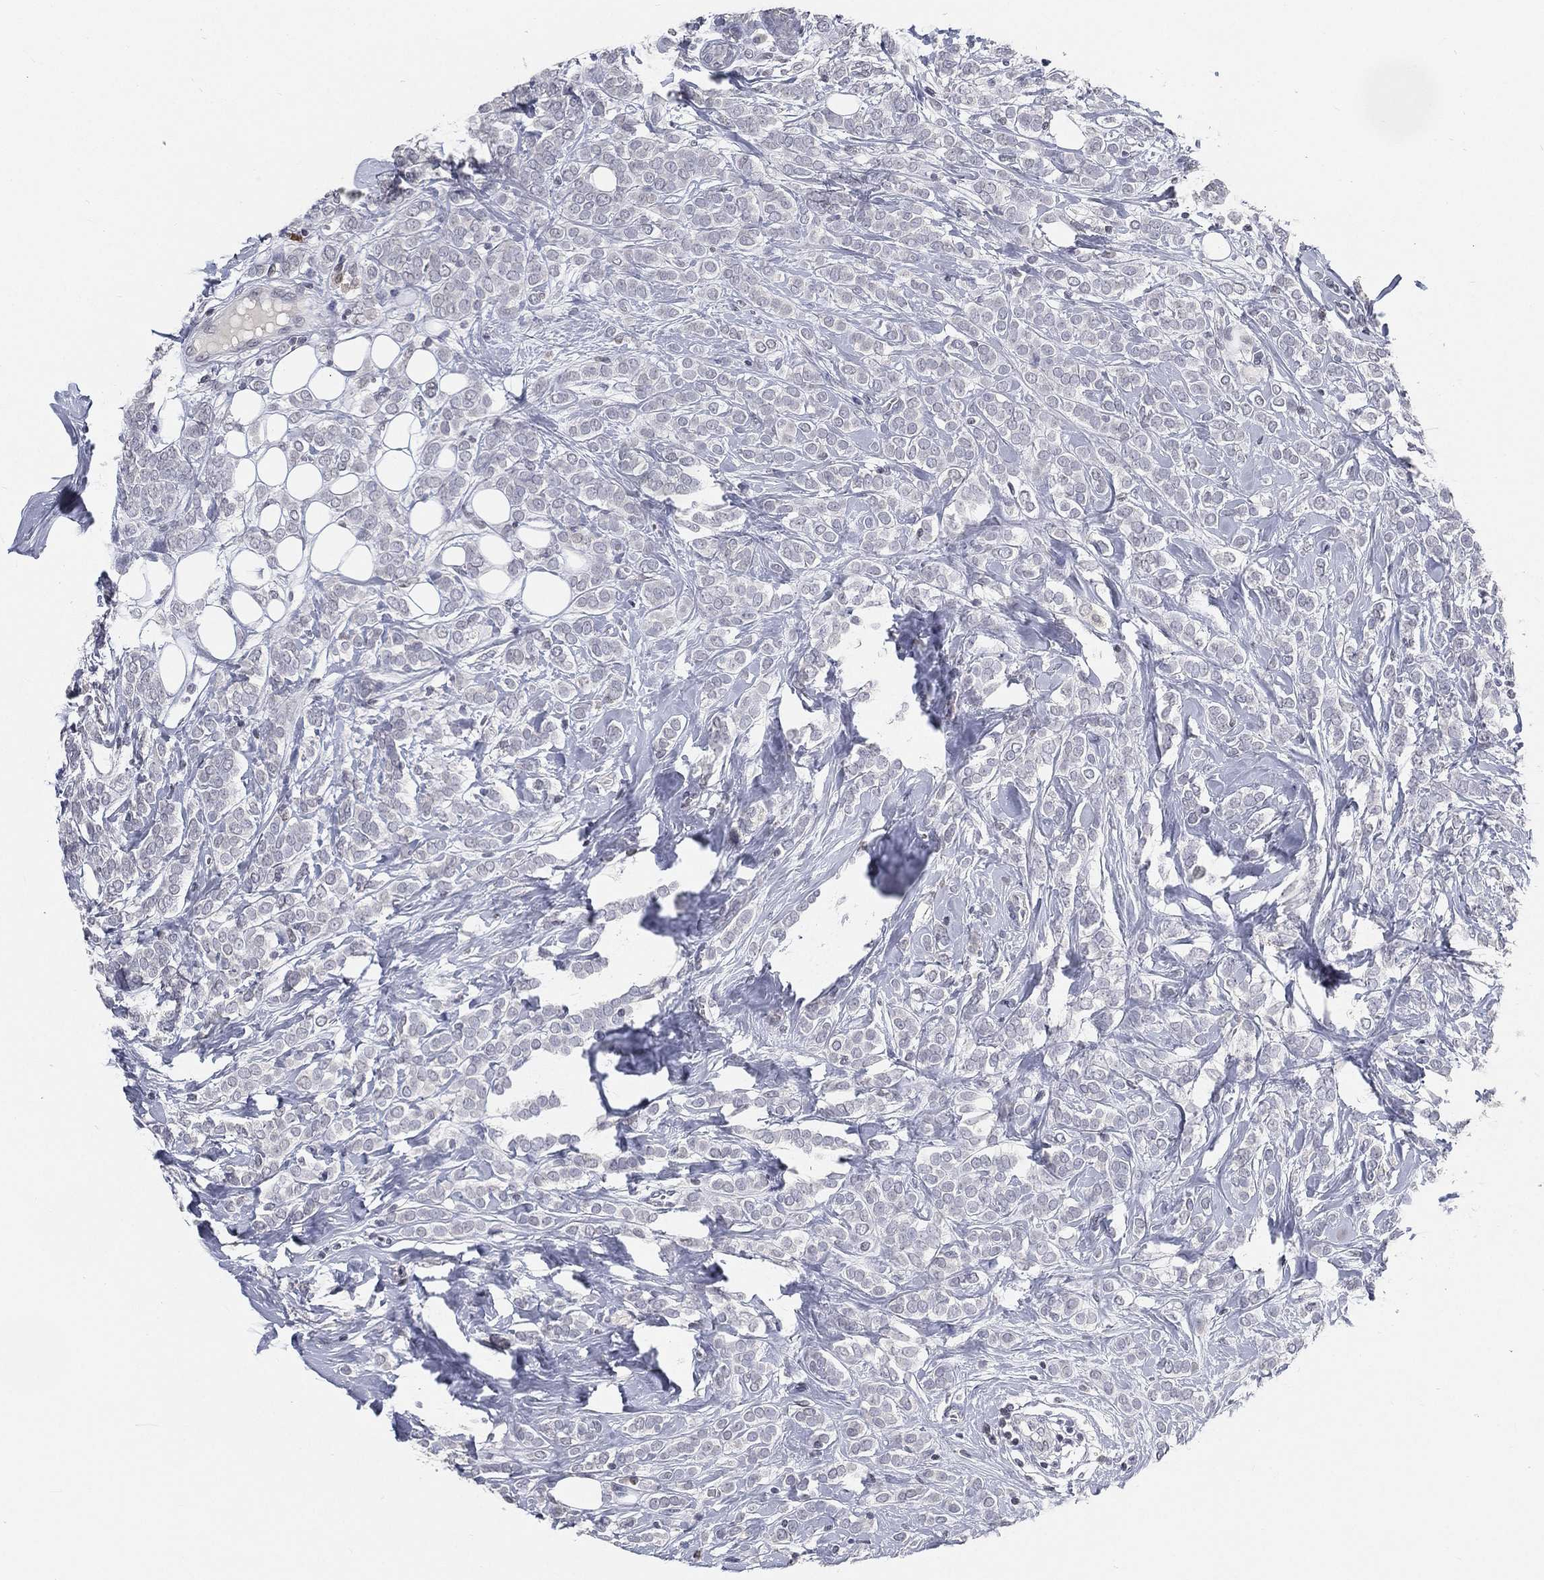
{"staining": {"intensity": "negative", "quantity": "none", "location": "none"}, "tissue": "breast cancer", "cell_type": "Tumor cells", "image_type": "cancer", "snomed": [{"axis": "morphology", "description": "Lobular carcinoma"}, {"axis": "topography", "description": "Breast"}], "caption": "High magnification brightfield microscopy of lobular carcinoma (breast) stained with DAB (3,3'-diaminobenzidine) (brown) and counterstained with hematoxylin (blue): tumor cells show no significant staining.", "gene": "ARG1", "patient": {"sex": "female", "age": 49}}